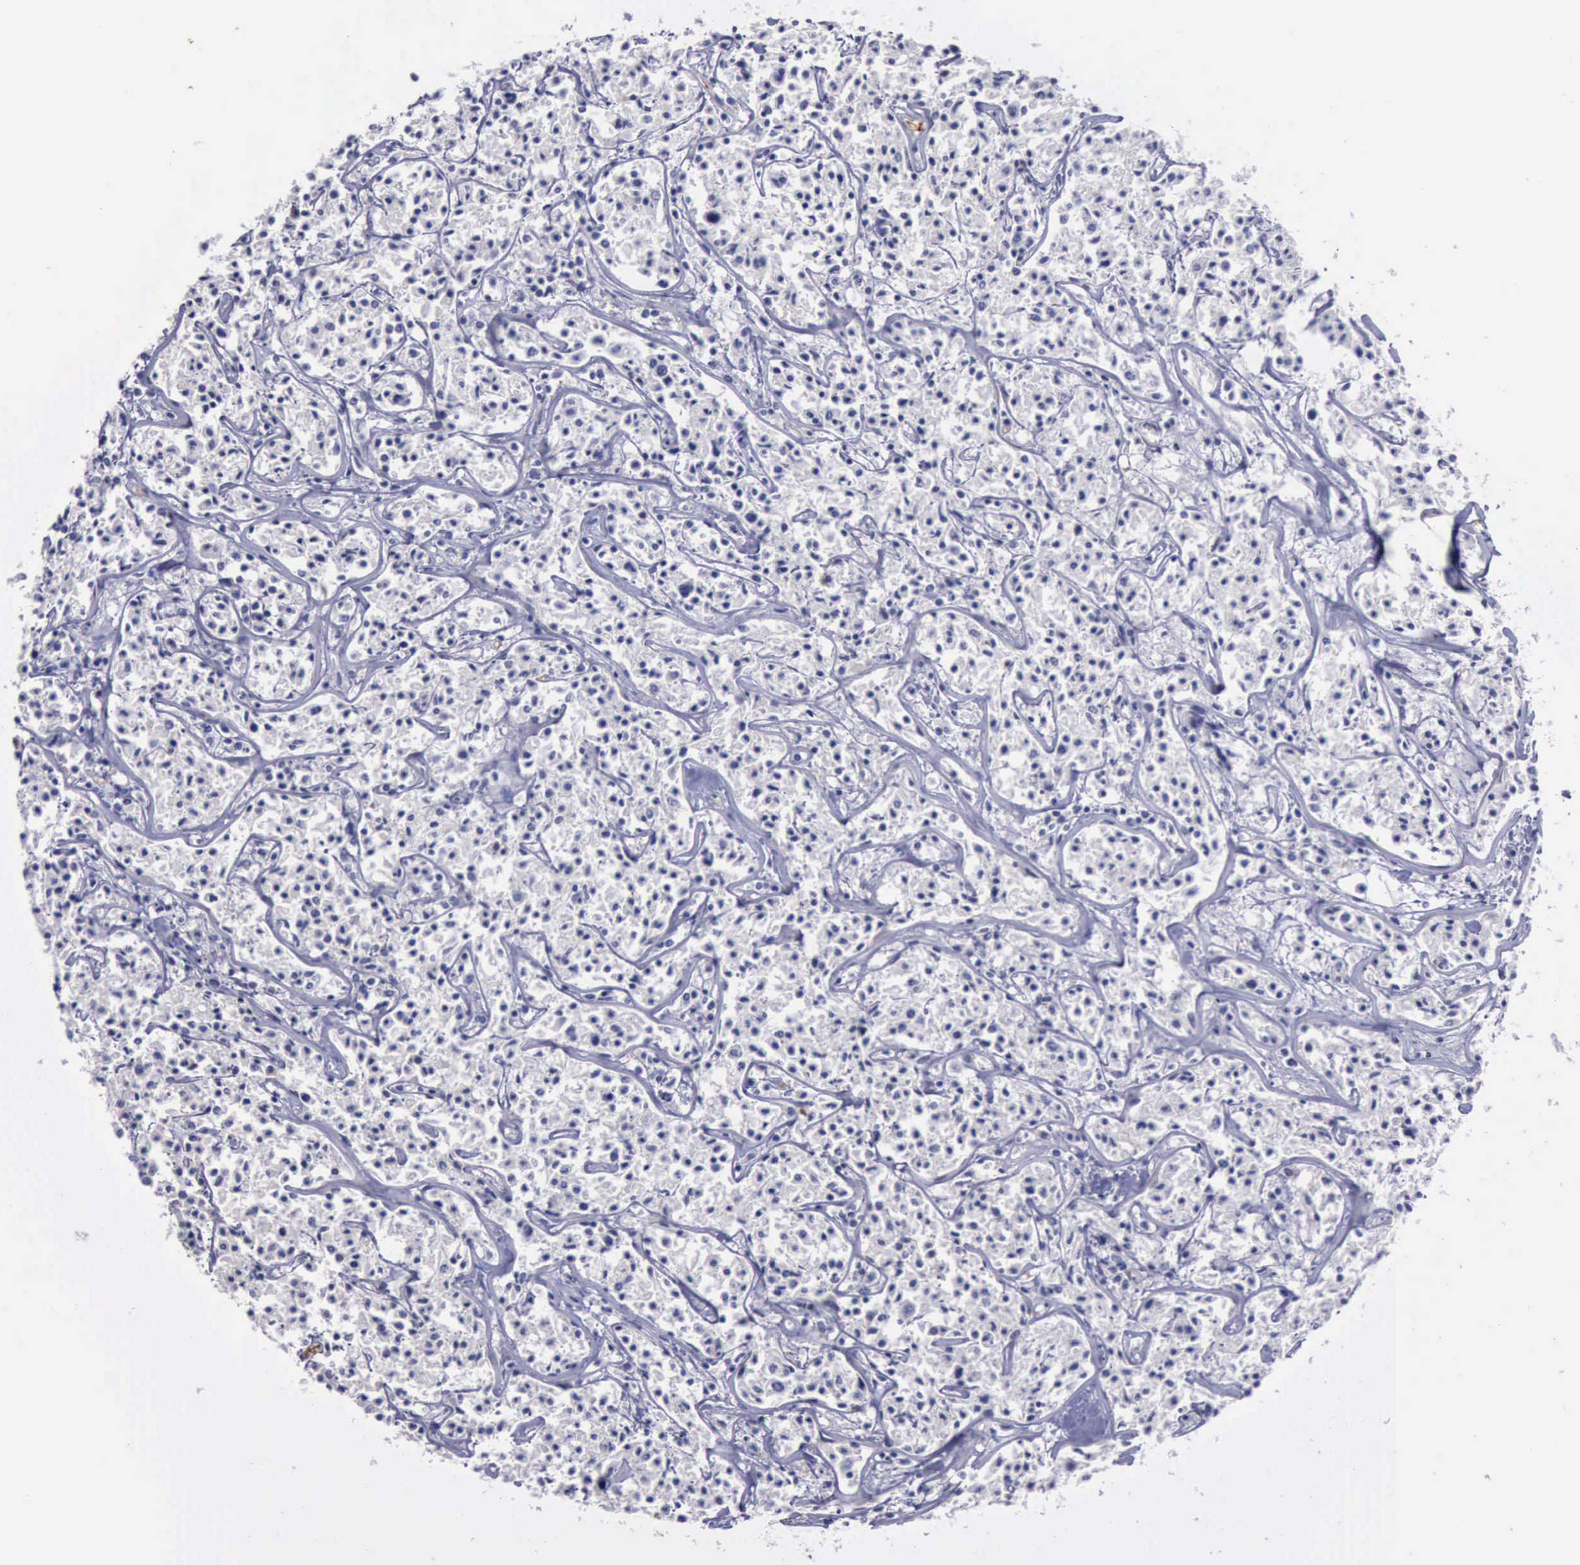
{"staining": {"intensity": "negative", "quantity": "none", "location": "none"}, "tissue": "lymphoma", "cell_type": "Tumor cells", "image_type": "cancer", "snomed": [{"axis": "morphology", "description": "Malignant lymphoma, non-Hodgkin's type, Low grade"}, {"axis": "topography", "description": "Small intestine"}], "caption": "Immunohistochemical staining of human lymphoma reveals no significant staining in tumor cells. Nuclei are stained in blue.", "gene": "CEP128", "patient": {"sex": "female", "age": 59}}